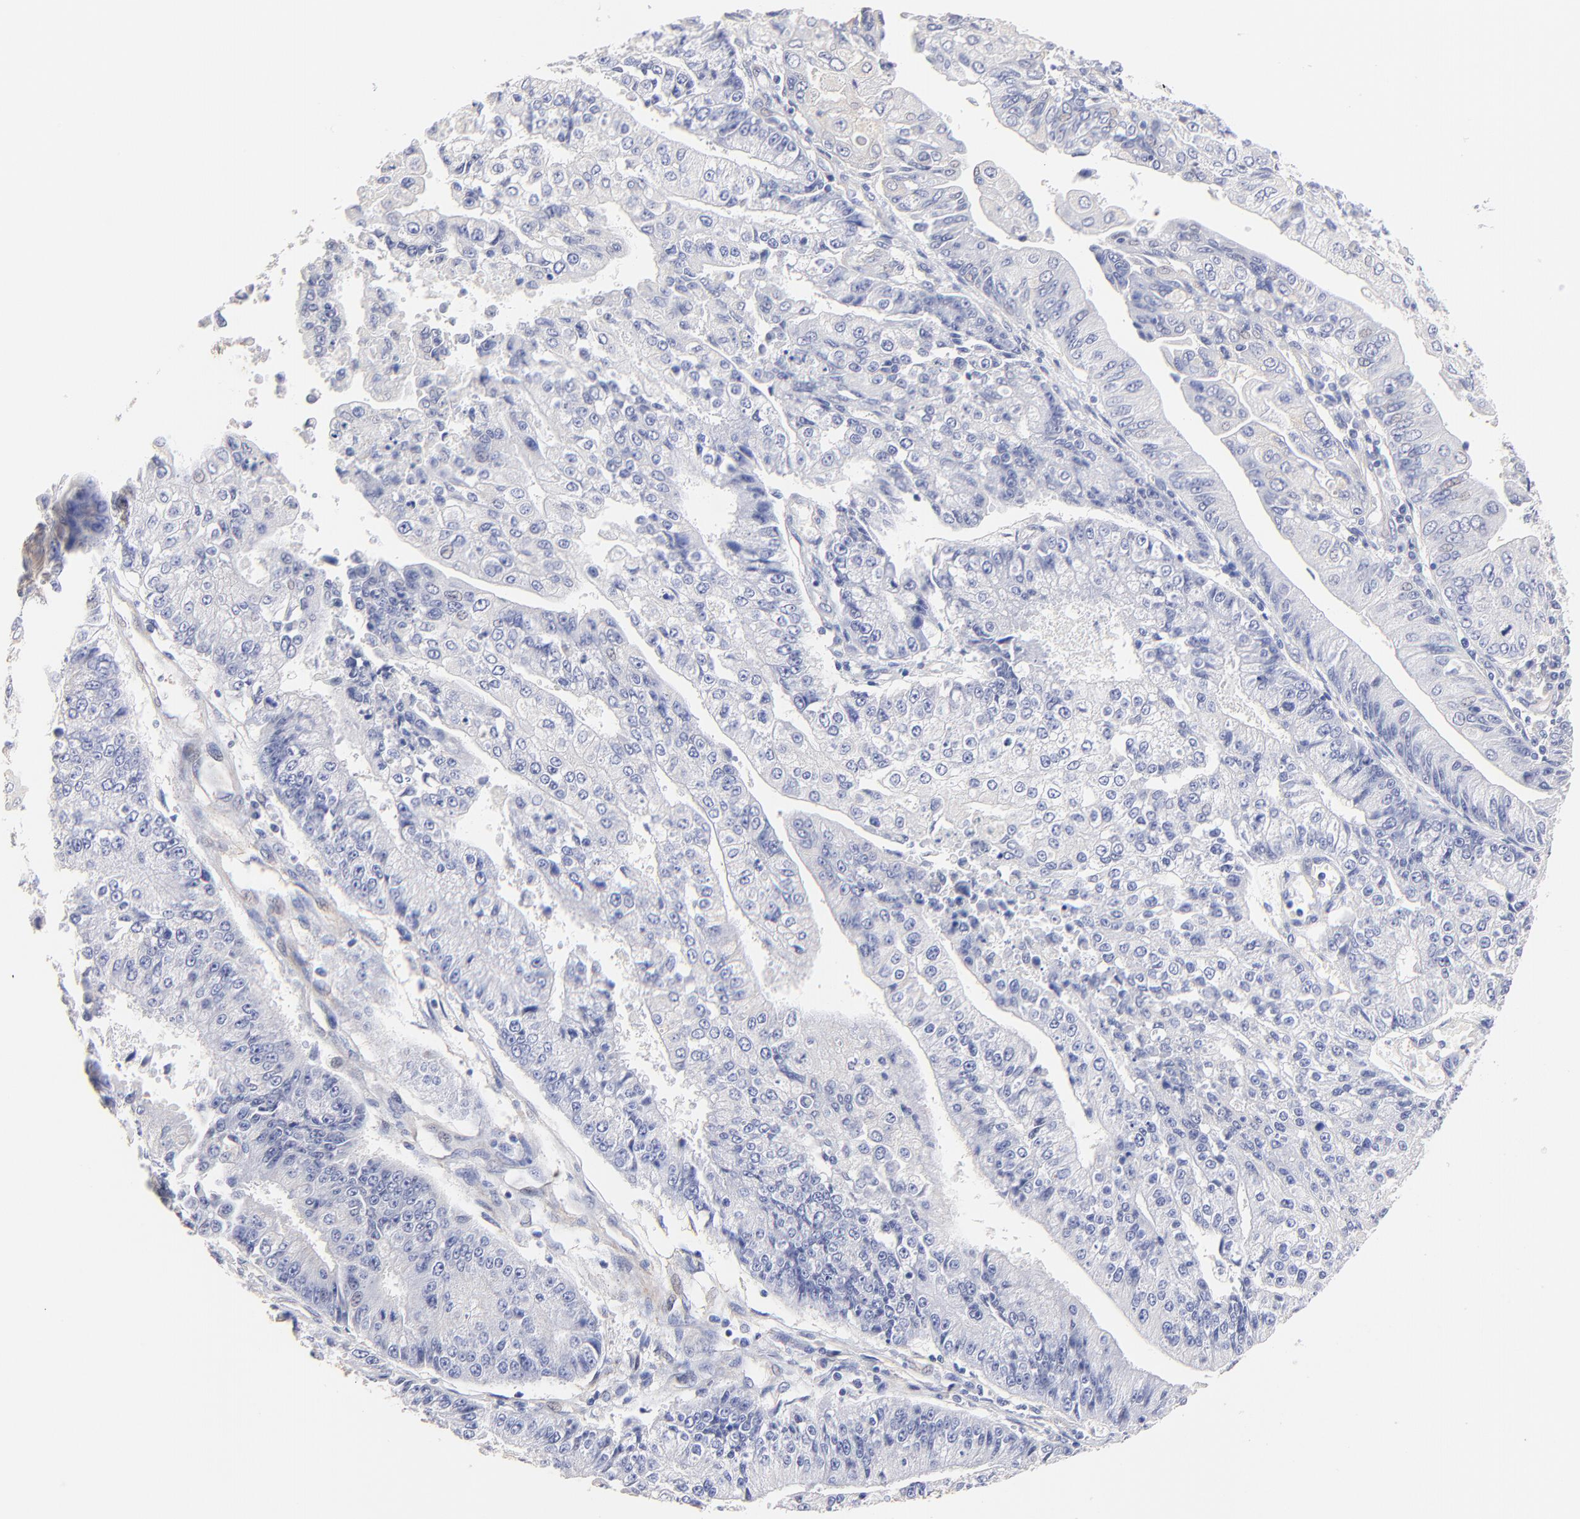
{"staining": {"intensity": "negative", "quantity": "none", "location": "none"}, "tissue": "endometrial cancer", "cell_type": "Tumor cells", "image_type": "cancer", "snomed": [{"axis": "morphology", "description": "Adenocarcinoma, NOS"}, {"axis": "topography", "description": "Endometrium"}], "caption": "Immunohistochemistry image of neoplastic tissue: endometrial cancer stained with DAB reveals no significant protein staining in tumor cells.", "gene": "ACTRT1", "patient": {"sex": "female", "age": 75}}